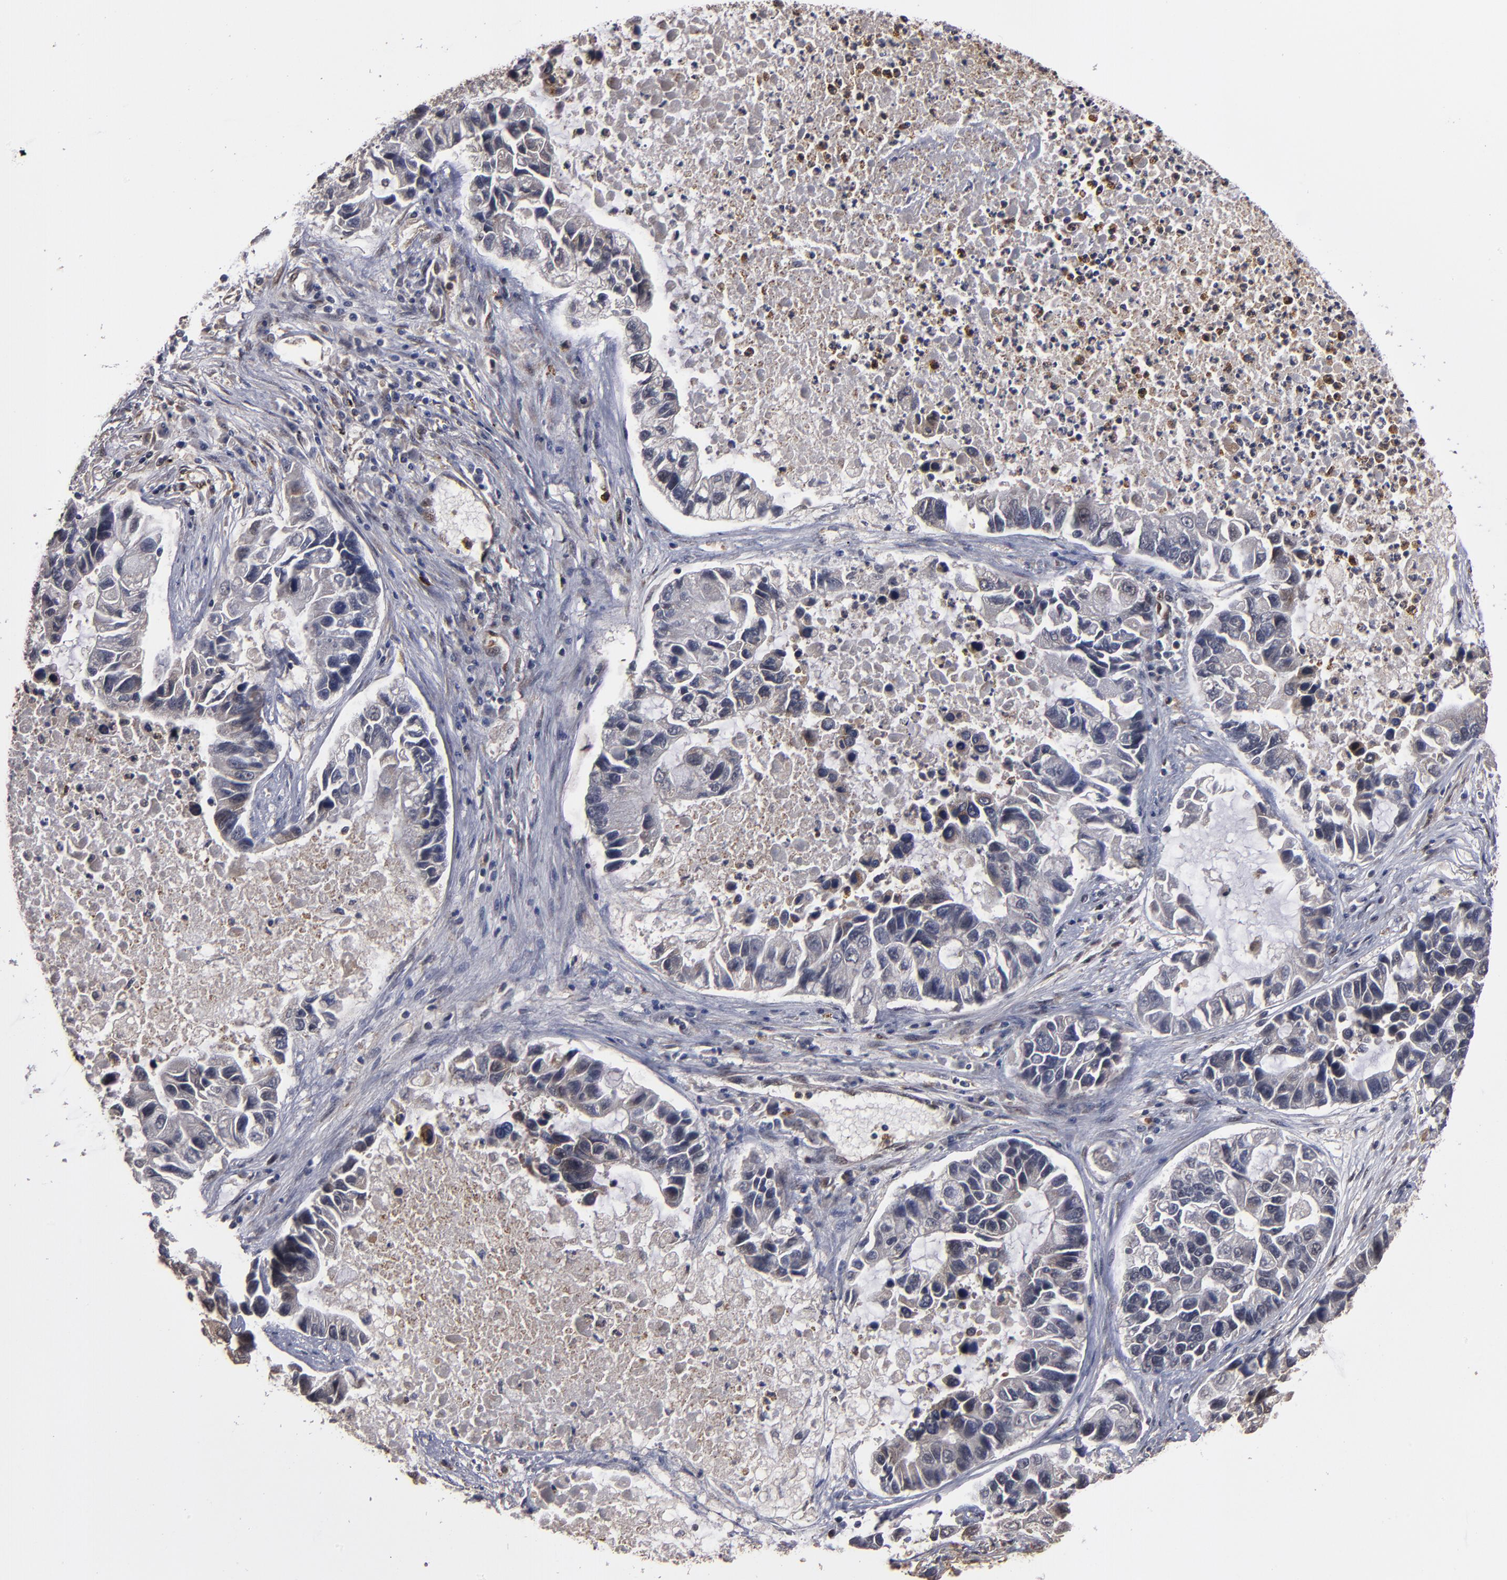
{"staining": {"intensity": "weak", "quantity": "<25%", "location": "cytoplasmic/membranous"}, "tissue": "lung cancer", "cell_type": "Tumor cells", "image_type": "cancer", "snomed": [{"axis": "morphology", "description": "Adenocarcinoma, NOS"}, {"axis": "topography", "description": "Lung"}], "caption": "Immunohistochemistry micrograph of neoplastic tissue: lung cancer stained with DAB (3,3'-diaminobenzidine) displays no significant protein staining in tumor cells. (Stains: DAB (3,3'-diaminobenzidine) IHC with hematoxylin counter stain, Microscopy: brightfield microscopy at high magnification).", "gene": "CUL5", "patient": {"sex": "female", "age": 51}}